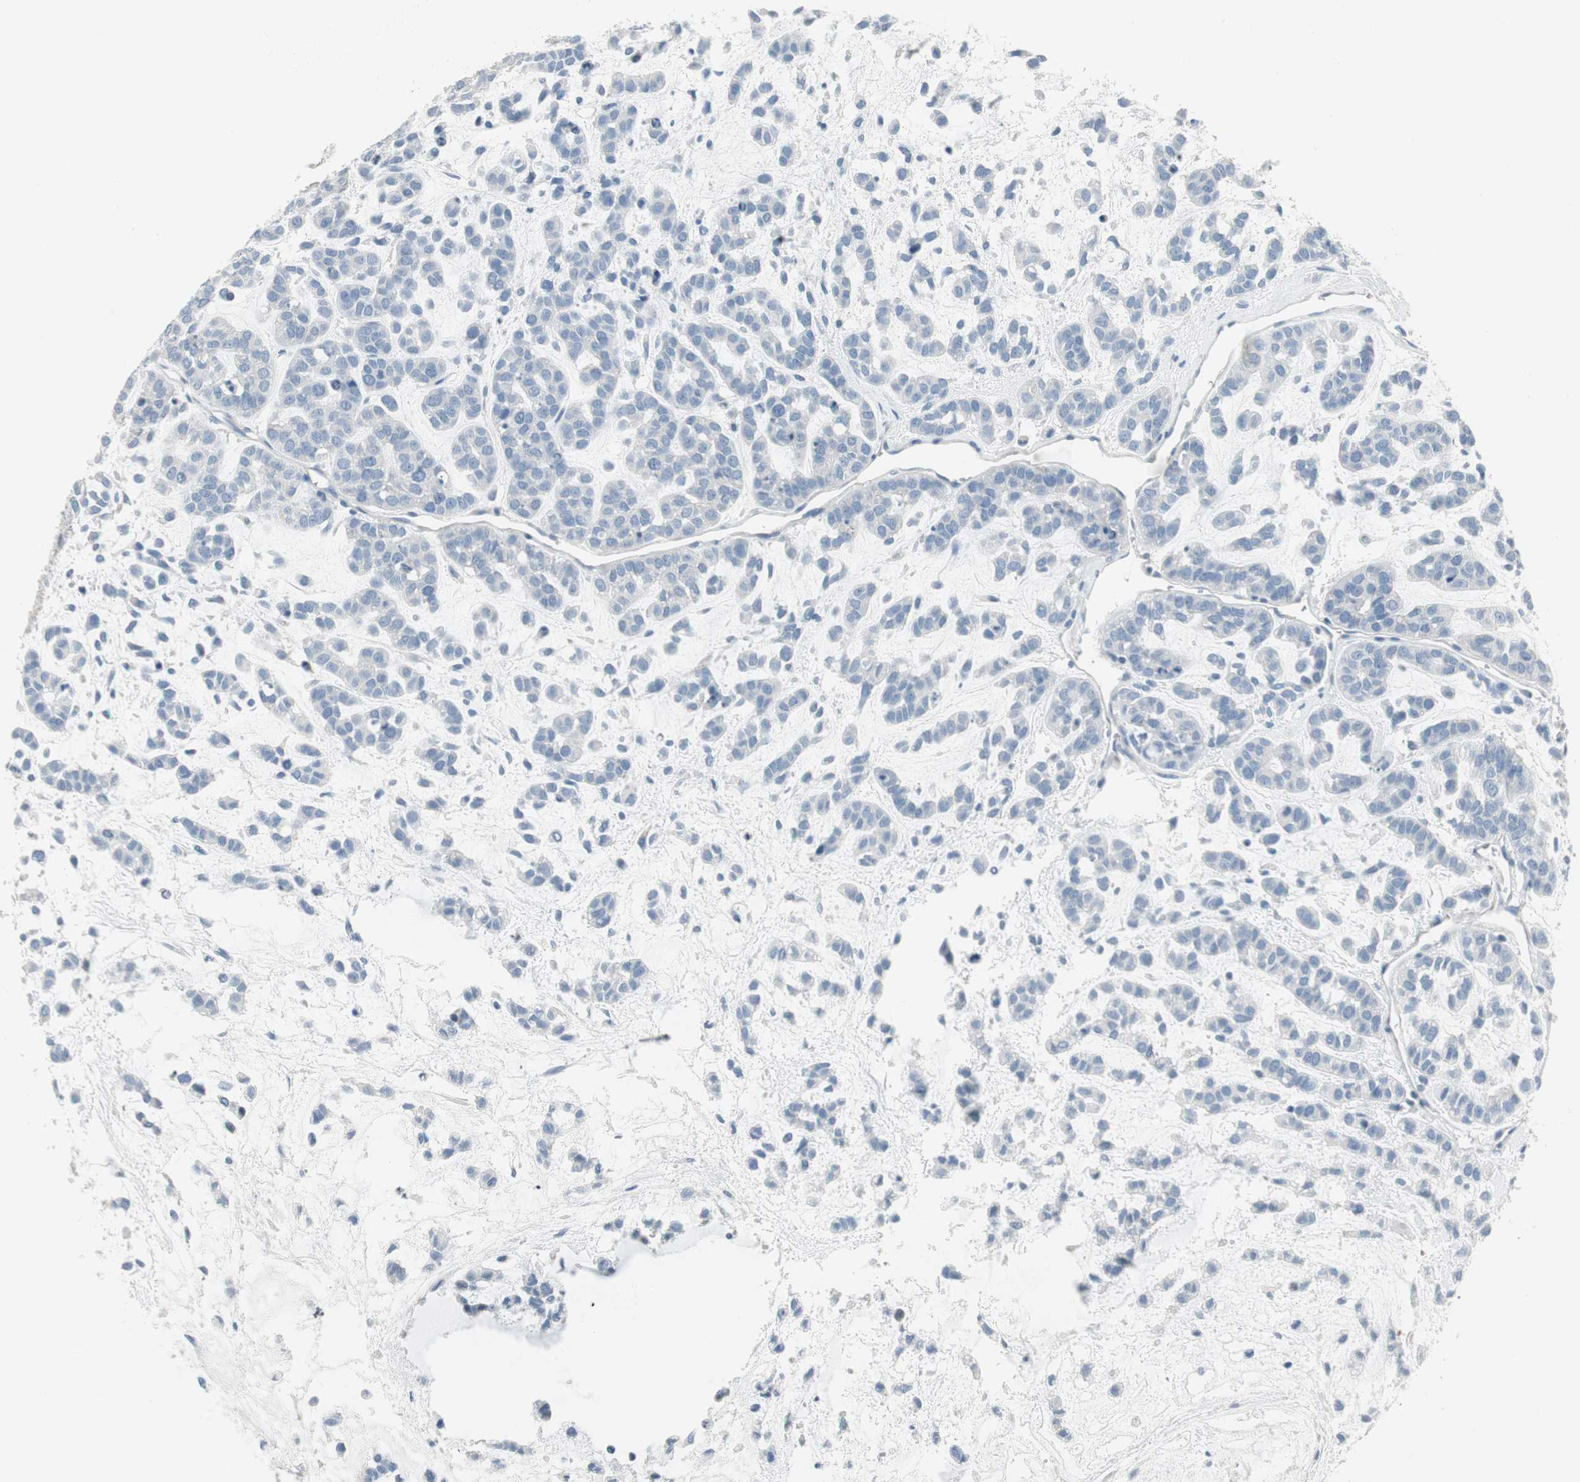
{"staining": {"intensity": "negative", "quantity": "none", "location": "none"}, "tissue": "head and neck cancer", "cell_type": "Tumor cells", "image_type": "cancer", "snomed": [{"axis": "morphology", "description": "Adenocarcinoma, NOS"}, {"axis": "morphology", "description": "Adenoma, NOS"}, {"axis": "topography", "description": "Head-Neck"}], "caption": "Protein analysis of head and neck cancer (adenocarcinoma) demonstrates no significant staining in tumor cells. The staining was performed using DAB to visualize the protein expression in brown, while the nuclei were stained in blue with hematoxylin (Magnification: 20x).", "gene": "PIGR", "patient": {"sex": "female", "age": 55}}